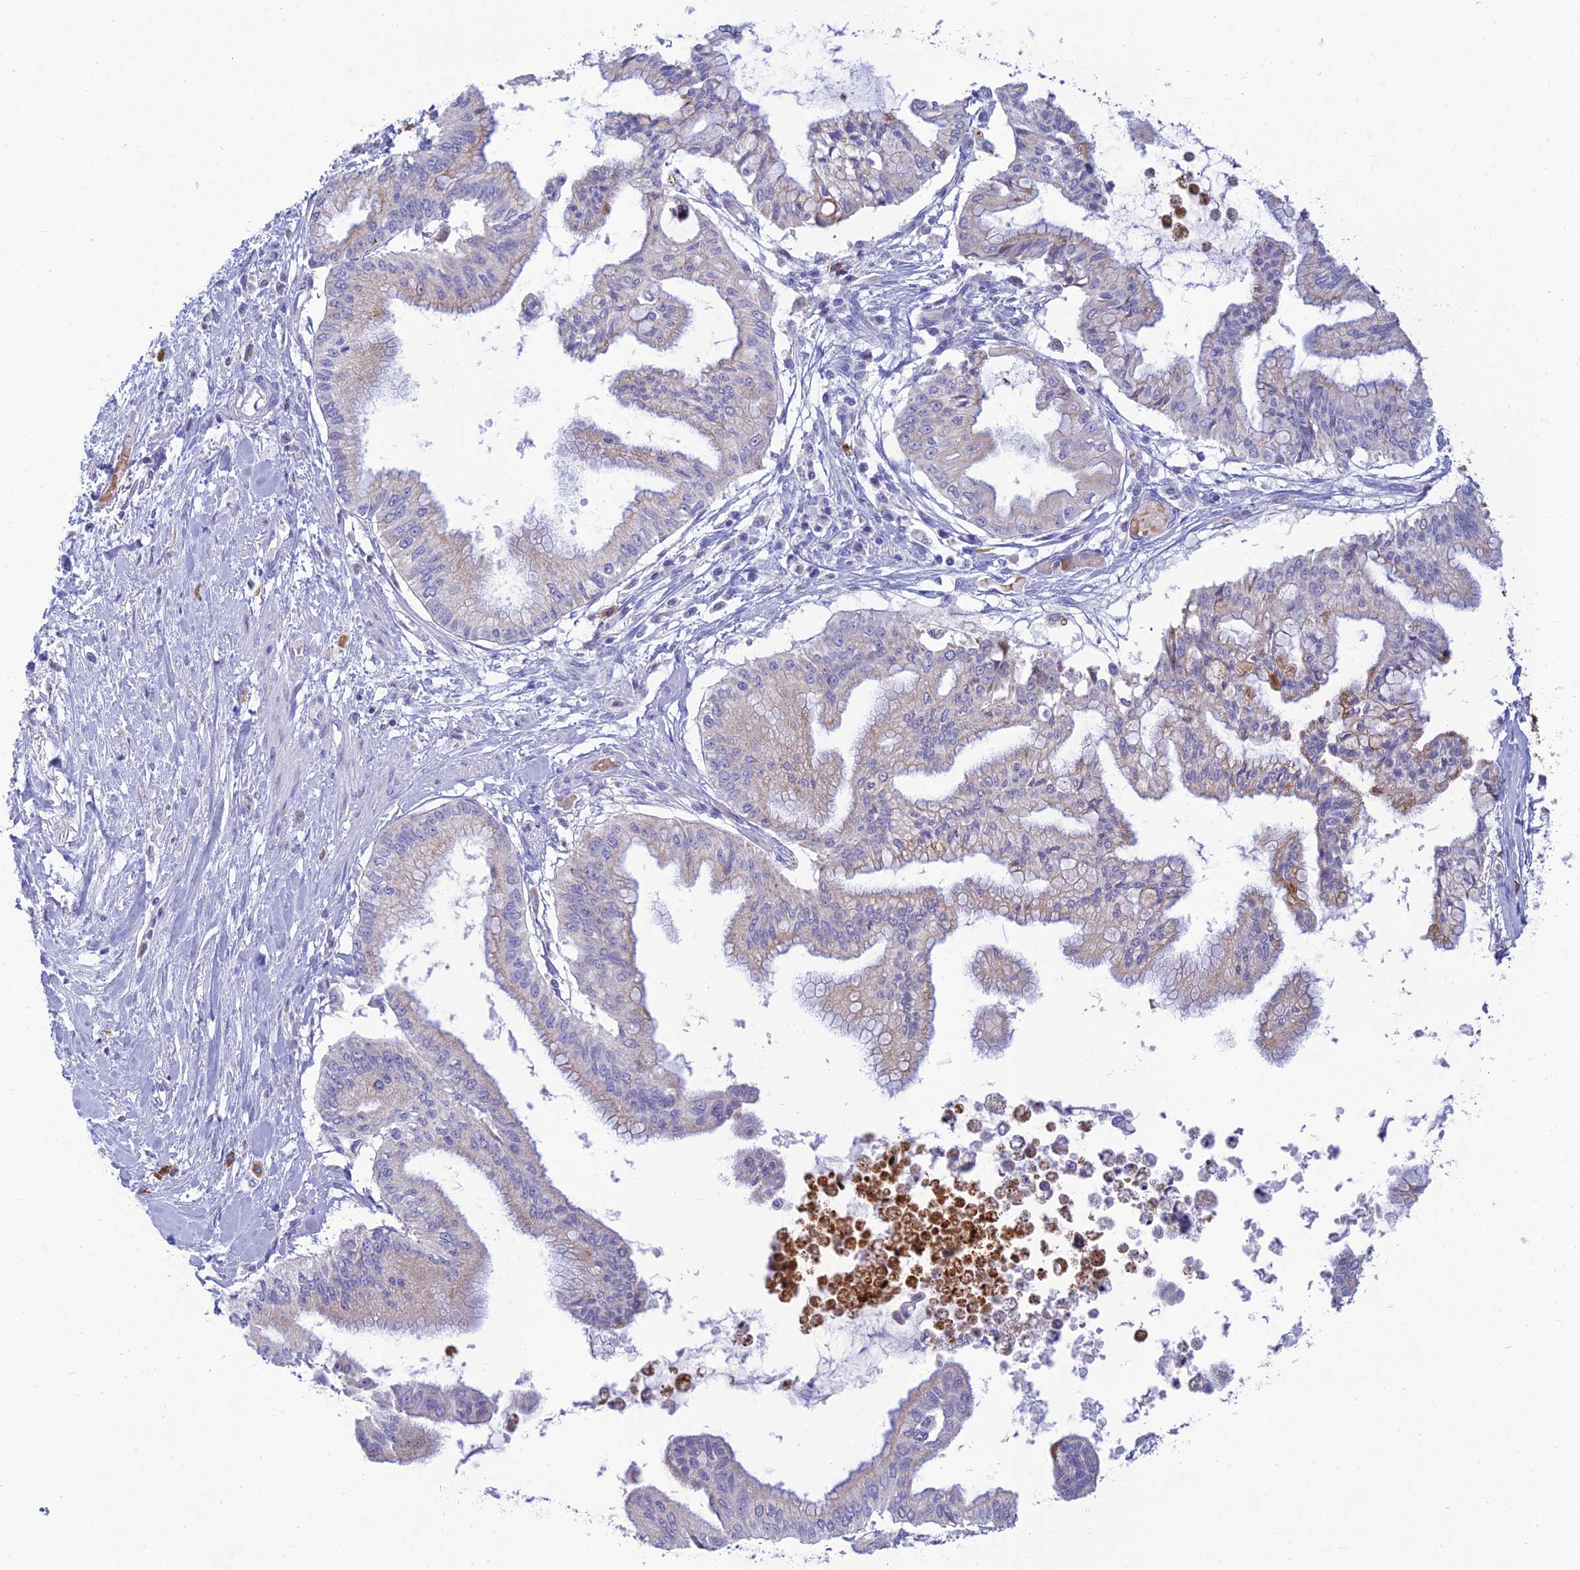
{"staining": {"intensity": "weak", "quantity": "<25%", "location": "cytoplasmic/membranous"}, "tissue": "pancreatic cancer", "cell_type": "Tumor cells", "image_type": "cancer", "snomed": [{"axis": "morphology", "description": "Adenocarcinoma, NOS"}, {"axis": "topography", "description": "Pancreas"}], "caption": "An image of pancreatic cancer stained for a protein exhibits no brown staining in tumor cells.", "gene": "MAL2", "patient": {"sex": "male", "age": 46}}